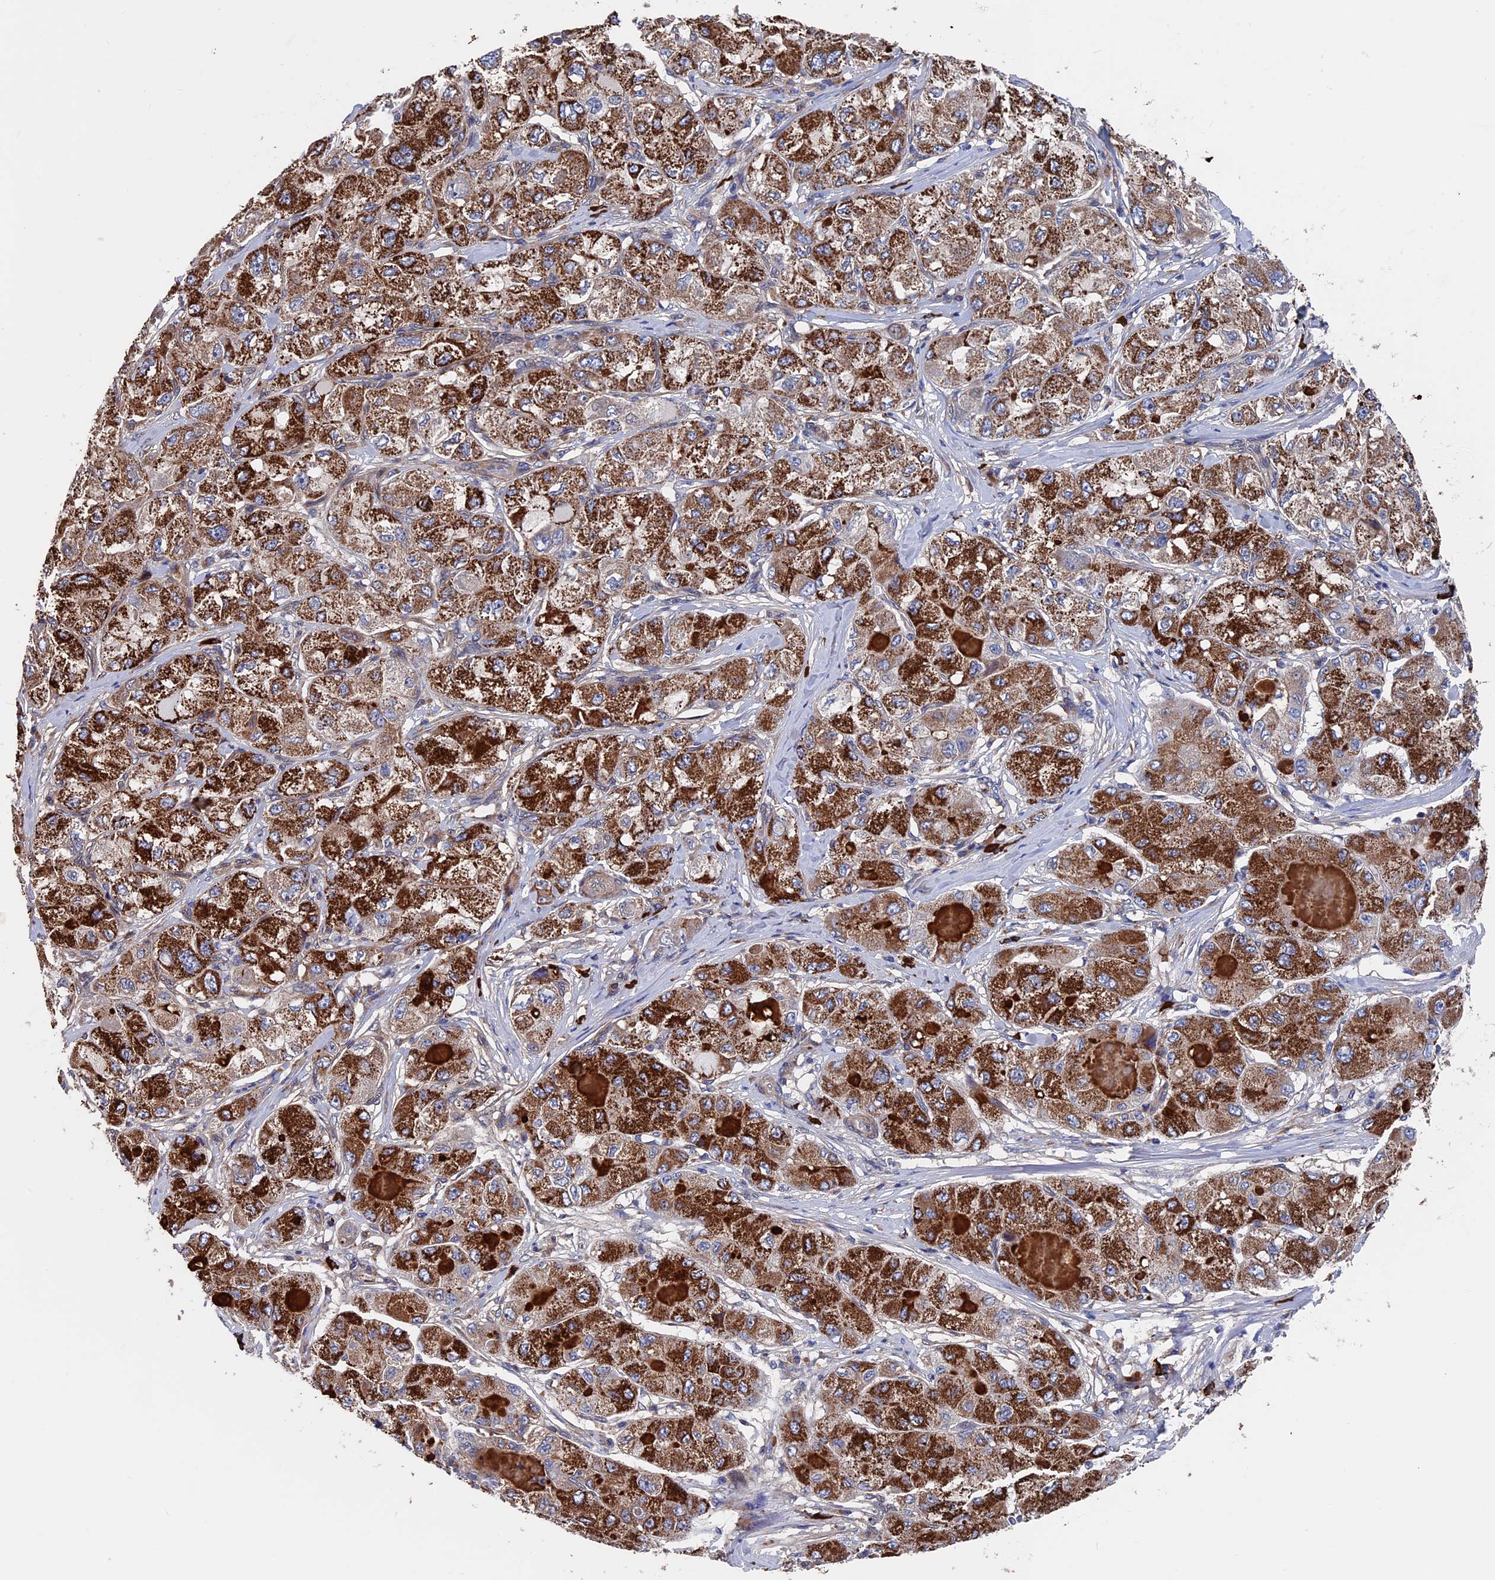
{"staining": {"intensity": "strong", "quantity": ">75%", "location": "cytoplasmic/membranous"}, "tissue": "liver cancer", "cell_type": "Tumor cells", "image_type": "cancer", "snomed": [{"axis": "morphology", "description": "Carcinoma, Hepatocellular, NOS"}, {"axis": "topography", "description": "Liver"}], "caption": "Immunohistochemical staining of human hepatocellular carcinoma (liver) reveals high levels of strong cytoplasmic/membranous protein staining in approximately >75% of tumor cells.", "gene": "RPUSD1", "patient": {"sex": "male", "age": 80}}